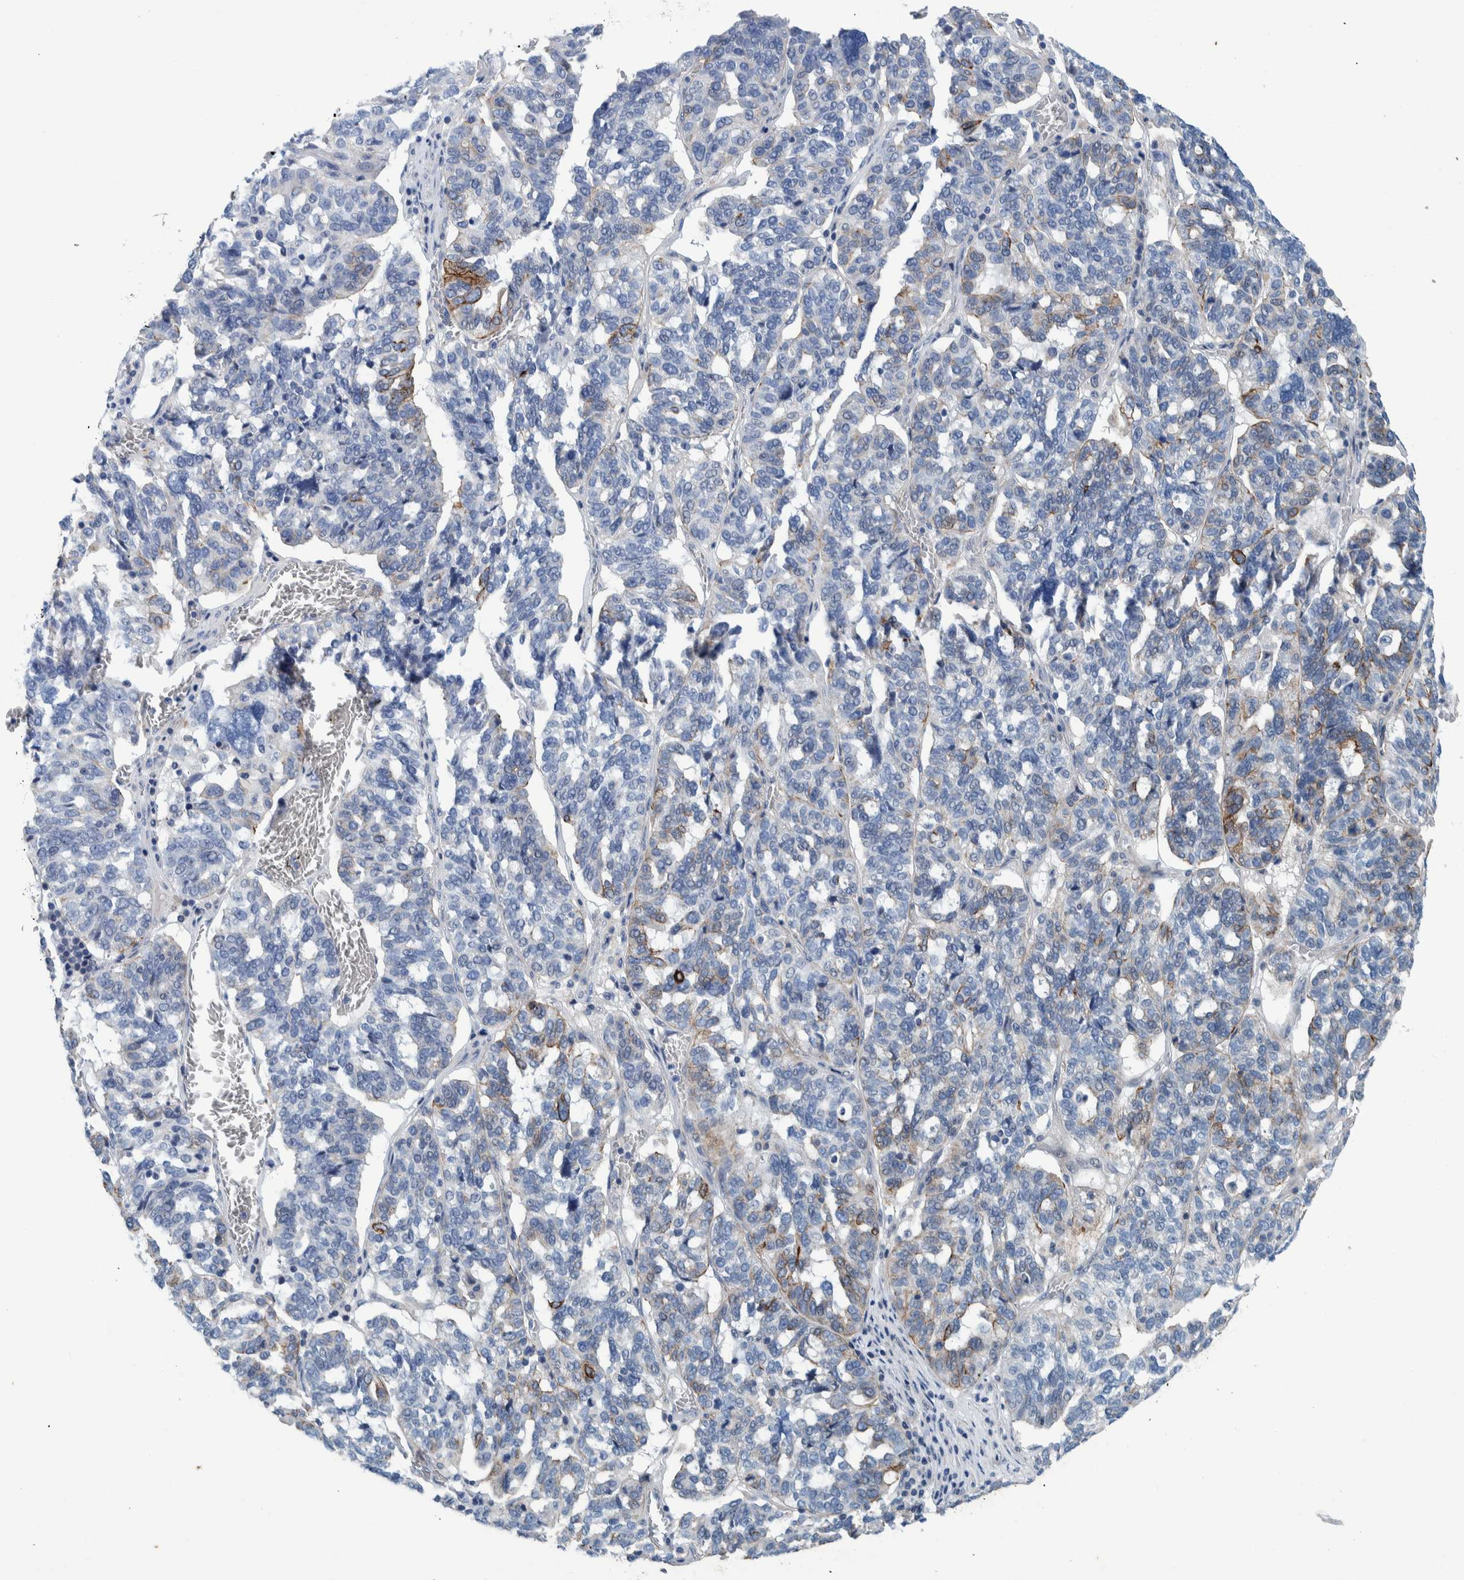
{"staining": {"intensity": "moderate", "quantity": "<25%", "location": "cytoplasmic/membranous"}, "tissue": "ovarian cancer", "cell_type": "Tumor cells", "image_type": "cancer", "snomed": [{"axis": "morphology", "description": "Cystadenocarcinoma, serous, NOS"}, {"axis": "topography", "description": "Ovary"}], "caption": "Tumor cells demonstrate moderate cytoplasmic/membranous positivity in approximately <25% of cells in ovarian serous cystadenocarcinoma. (IHC, brightfield microscopy, high magnification).", "gene": "MKS1", "patient": {"sex": "female", "age": 59}}